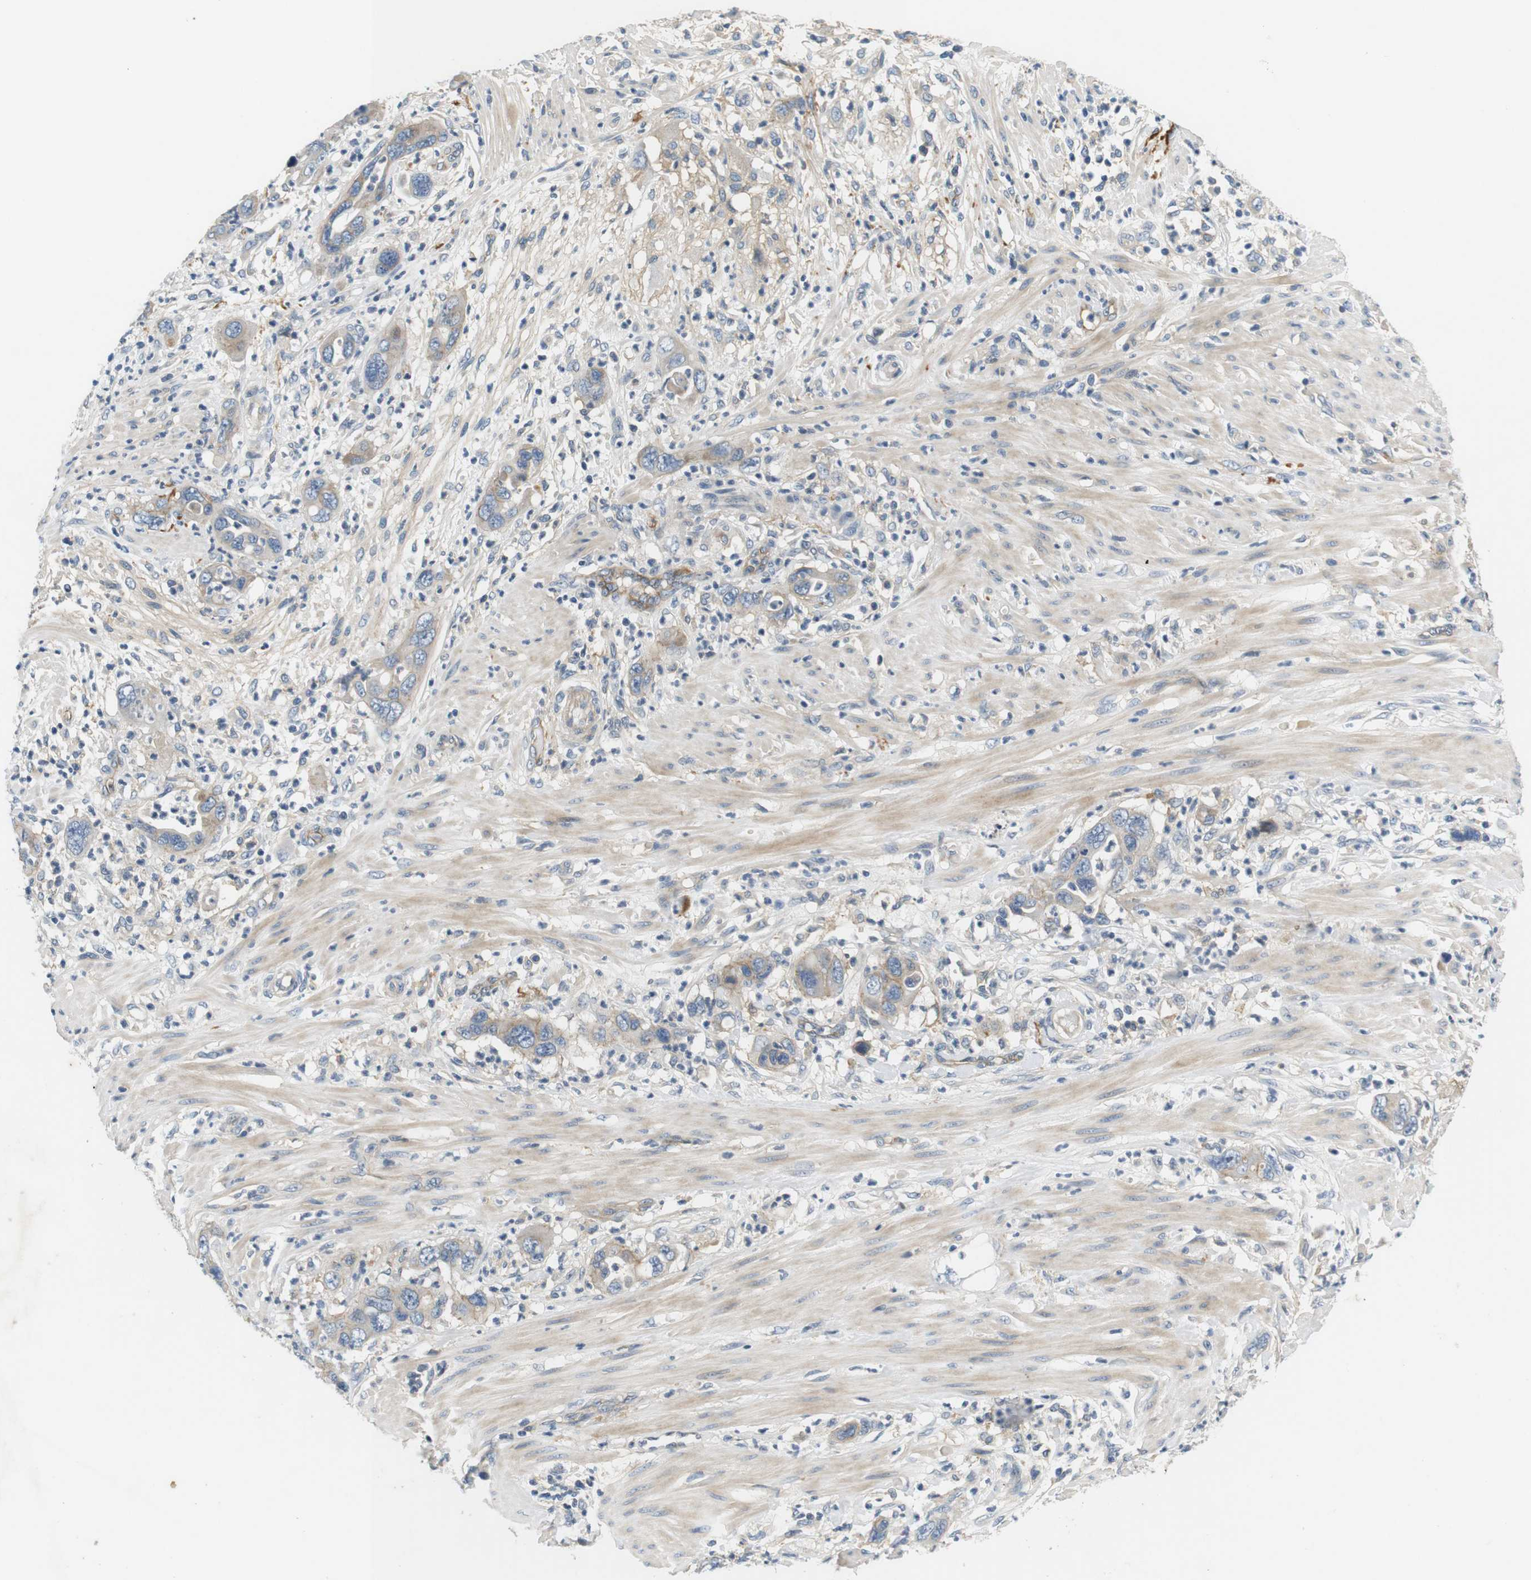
{"staining": {"intensity": "weak", "quantity": "<25%", "location": "cytoplasmic/membranous"}, "tissue": "pancreatic cancer", "cell_type": "Tumor cells", "image_type": "cancer", "snomed": [{"axis": "morphology", "description": "Adenocarcinoma, NOS"}, {"axis": "topography", "description": "Pancreas"}], "caption": "DAB (3,3'-diaminobenzidine) immunohistochemical staining of adenocarcinoma (pancreatic) demonstrates no significant positivity in tumor cells.", "gene": "SLC30A1", "patient": {"sex": "female", "age": 71}}